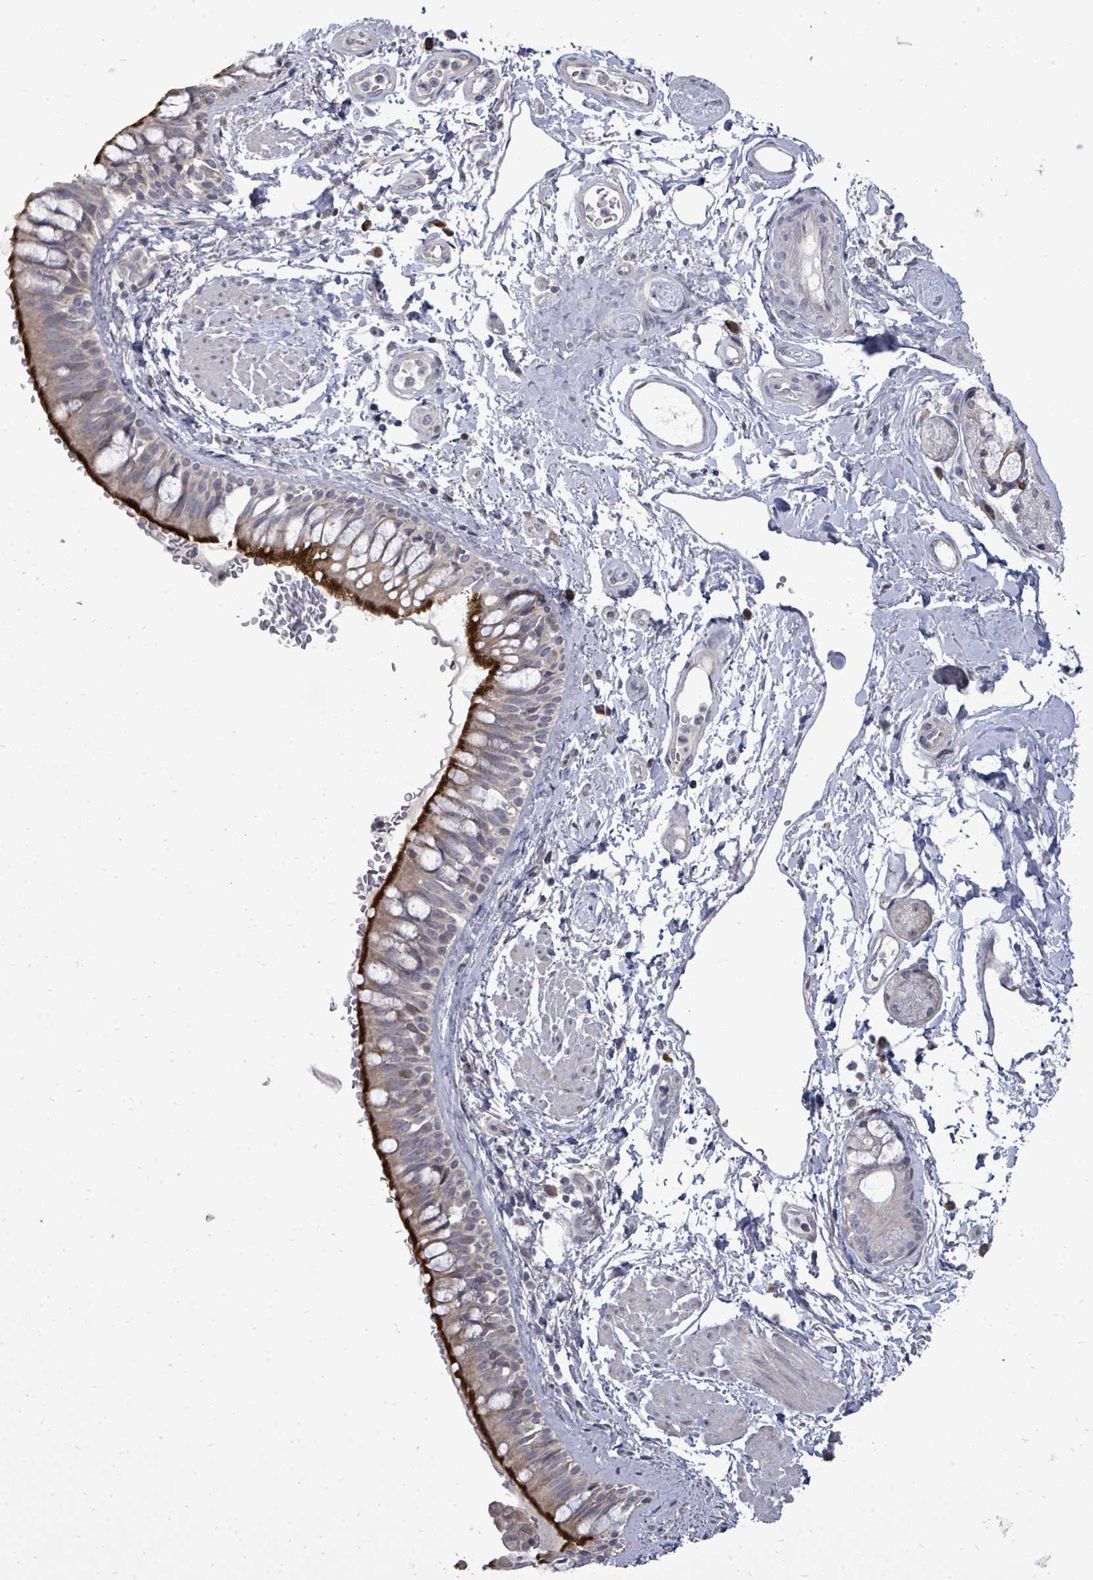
{"staining": {"intensity": "strong", "quantity": "25%-75%", "location": "cytoplasmic/membranous"}, "tissue": "bronchus", "cell_type": "Respiratory epithelial cells", "image_type": "normal", "snomed": [{"axis": "morphology", "description": "Normal tissue, NOS"}, {"axis": "topography", "description": "Lymph node"}, {"axis": "topography", "description": "Cartilage tissue"}, {"axis": "topography", "description": "Bronchus"}], "caption": "Protein expression analysis of normal bronchus shows strong cytoplasmic/membranous staining in approximately 25%-75% of respiratory epithelial cells.", "gene": "POMGNT2", "patient": {"sex": "female", "age": 70}}